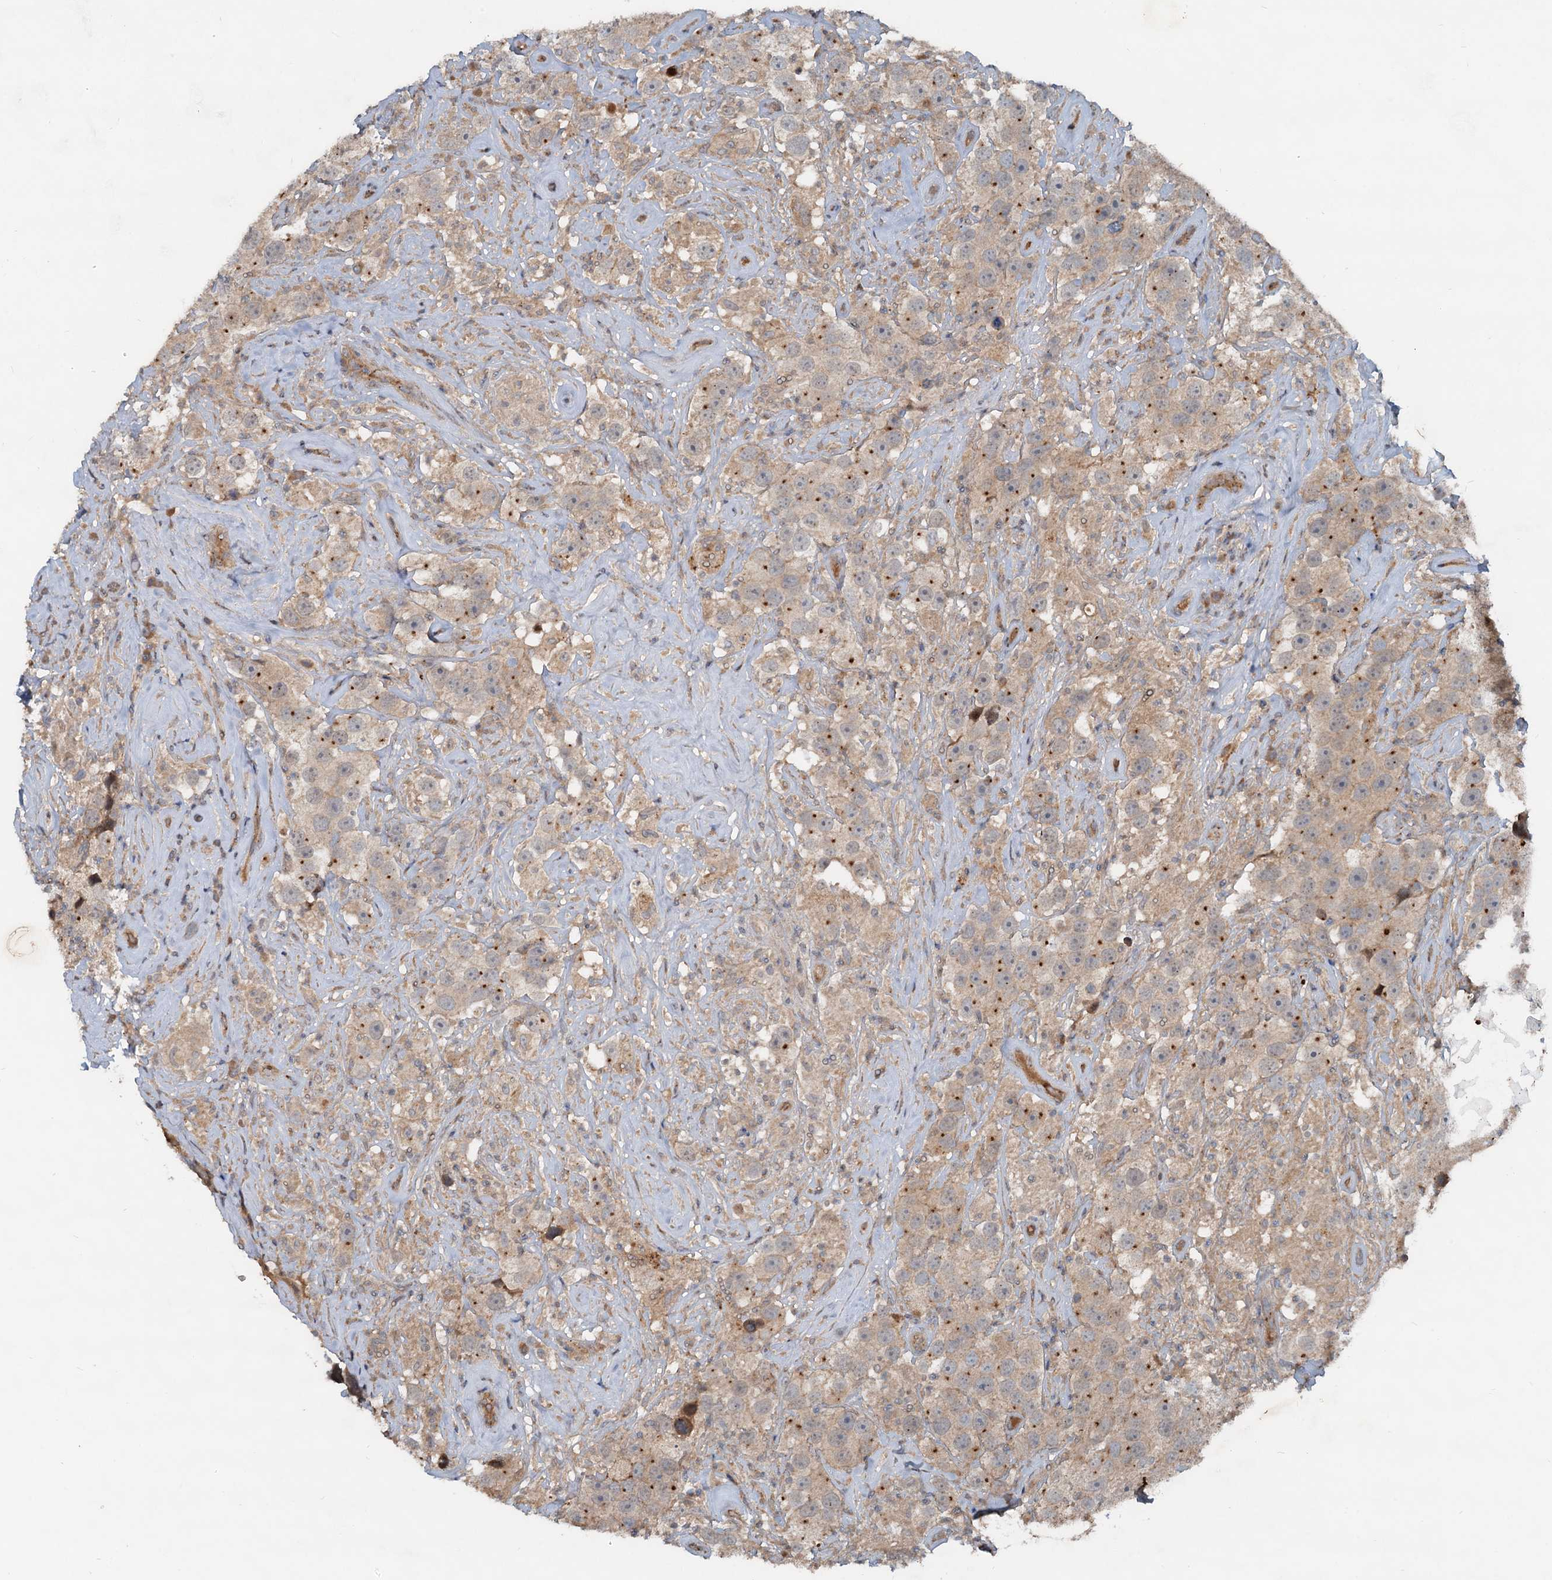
{"staining": {"intensity": "weak", "quantity": ">75%", "location": "cytoplasmic/membranous"}, "tissue": "testis cancer", "cell_type": "Tumor cells", "image_type": "cancer", "snomed": [{"axis": "morphology", "description": "Seminoma, NOS"}, {"axis": "topography", "description": "Testis"}], "caption": "A low amount of weak cytoplasmic/membranous expression is seen in approximately >75% of tumor cells in testis cancer tissue.", "gene": "CEP68", "patient": {"sex": "male", "age": 49}}